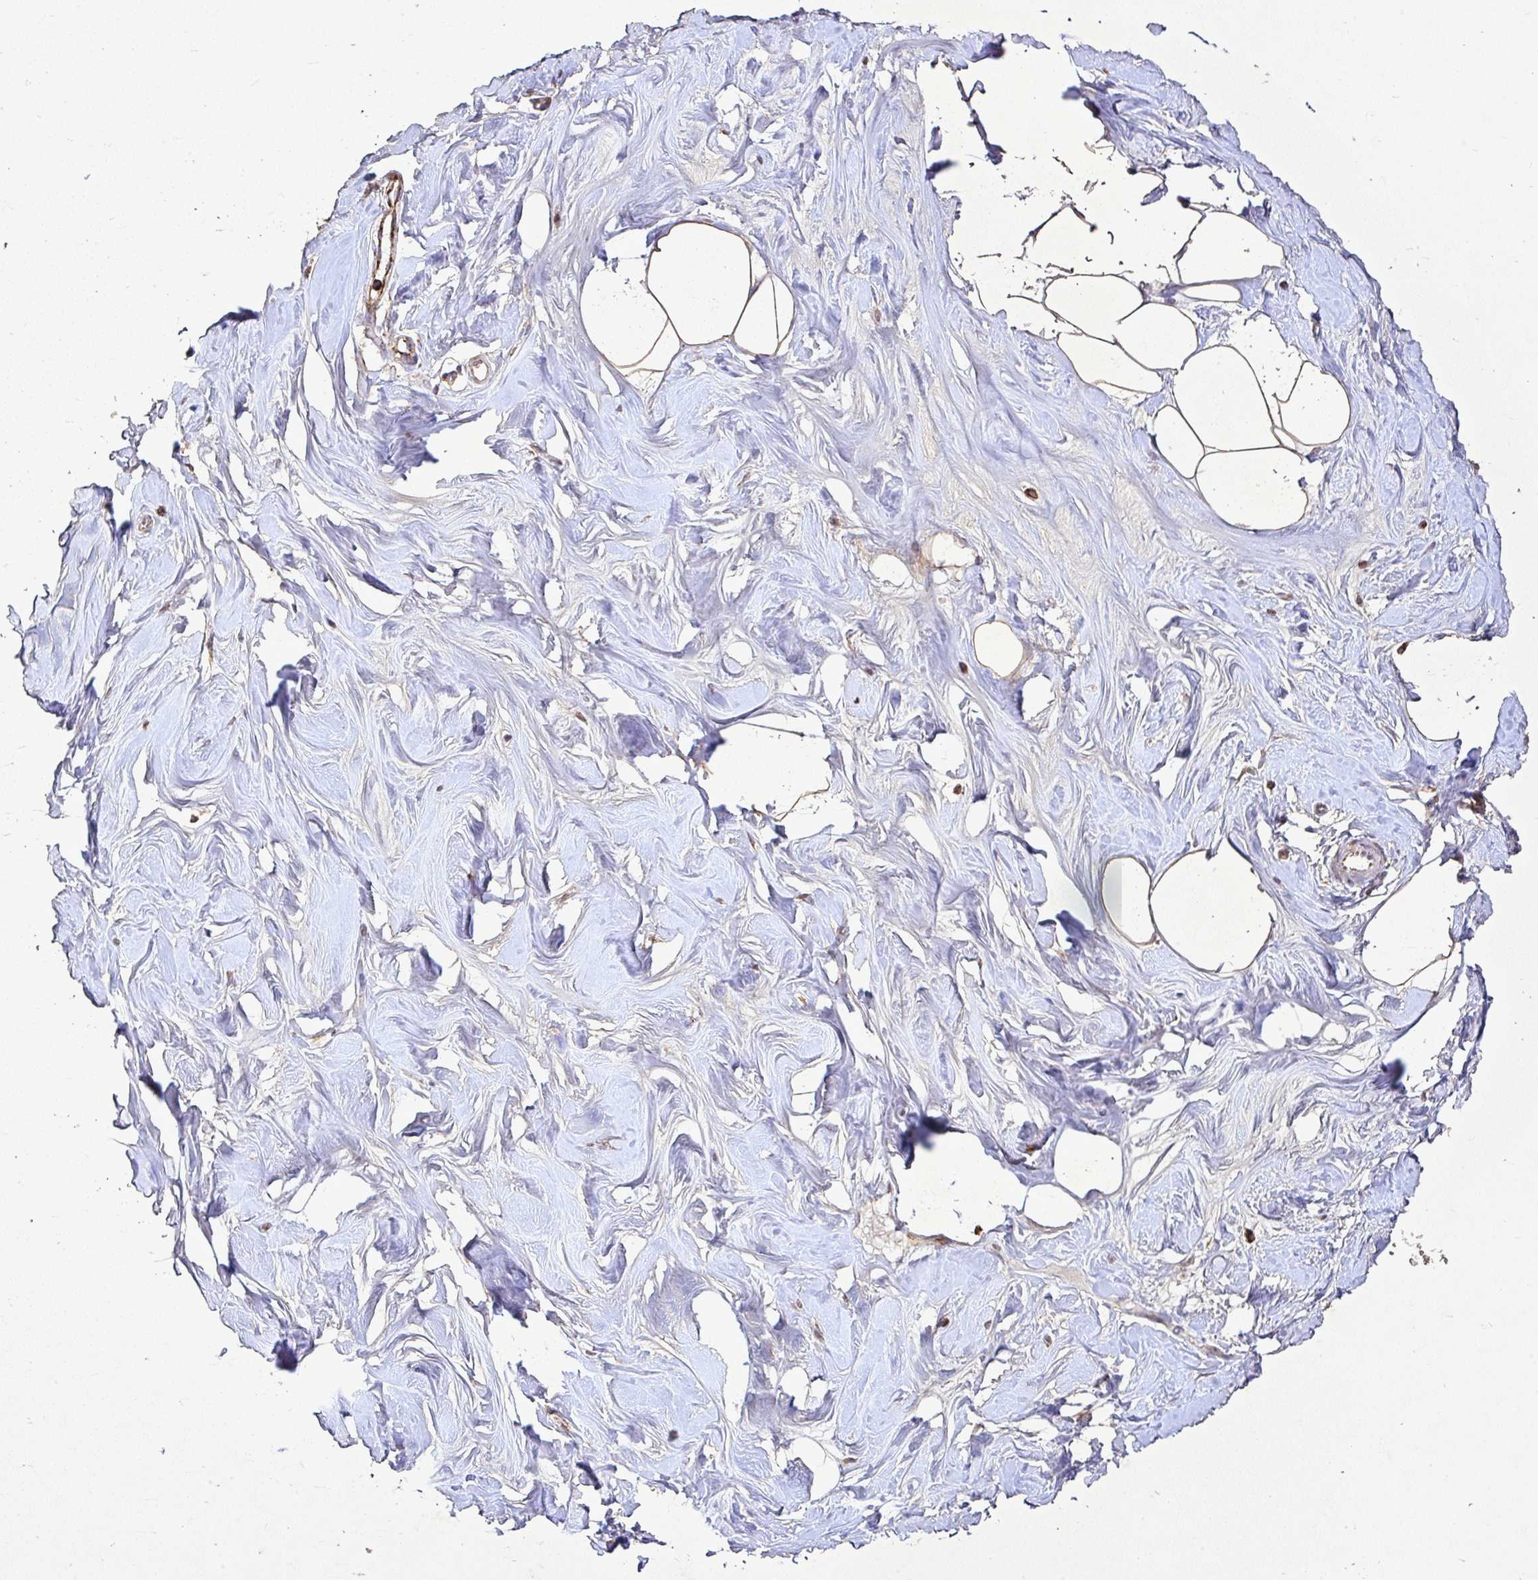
{"staining": {"intensity": "weak", "quantity": "<25%", "location": "cytoplasmic/membranous"}, "tissue": "breast", "cell_type": "Adipocytes", "image_type": "normal", "snomed": [{"axis": "morphology", "description": "Normal tissue, NOS"}, {"axis": "topography", "description": "Breast"}], "caption": "Immunohistochemical staining of normal breast displays no significant staining in adipocytes.", "gene": "AGK", "patient": {"sex": "female", "age": 27}}